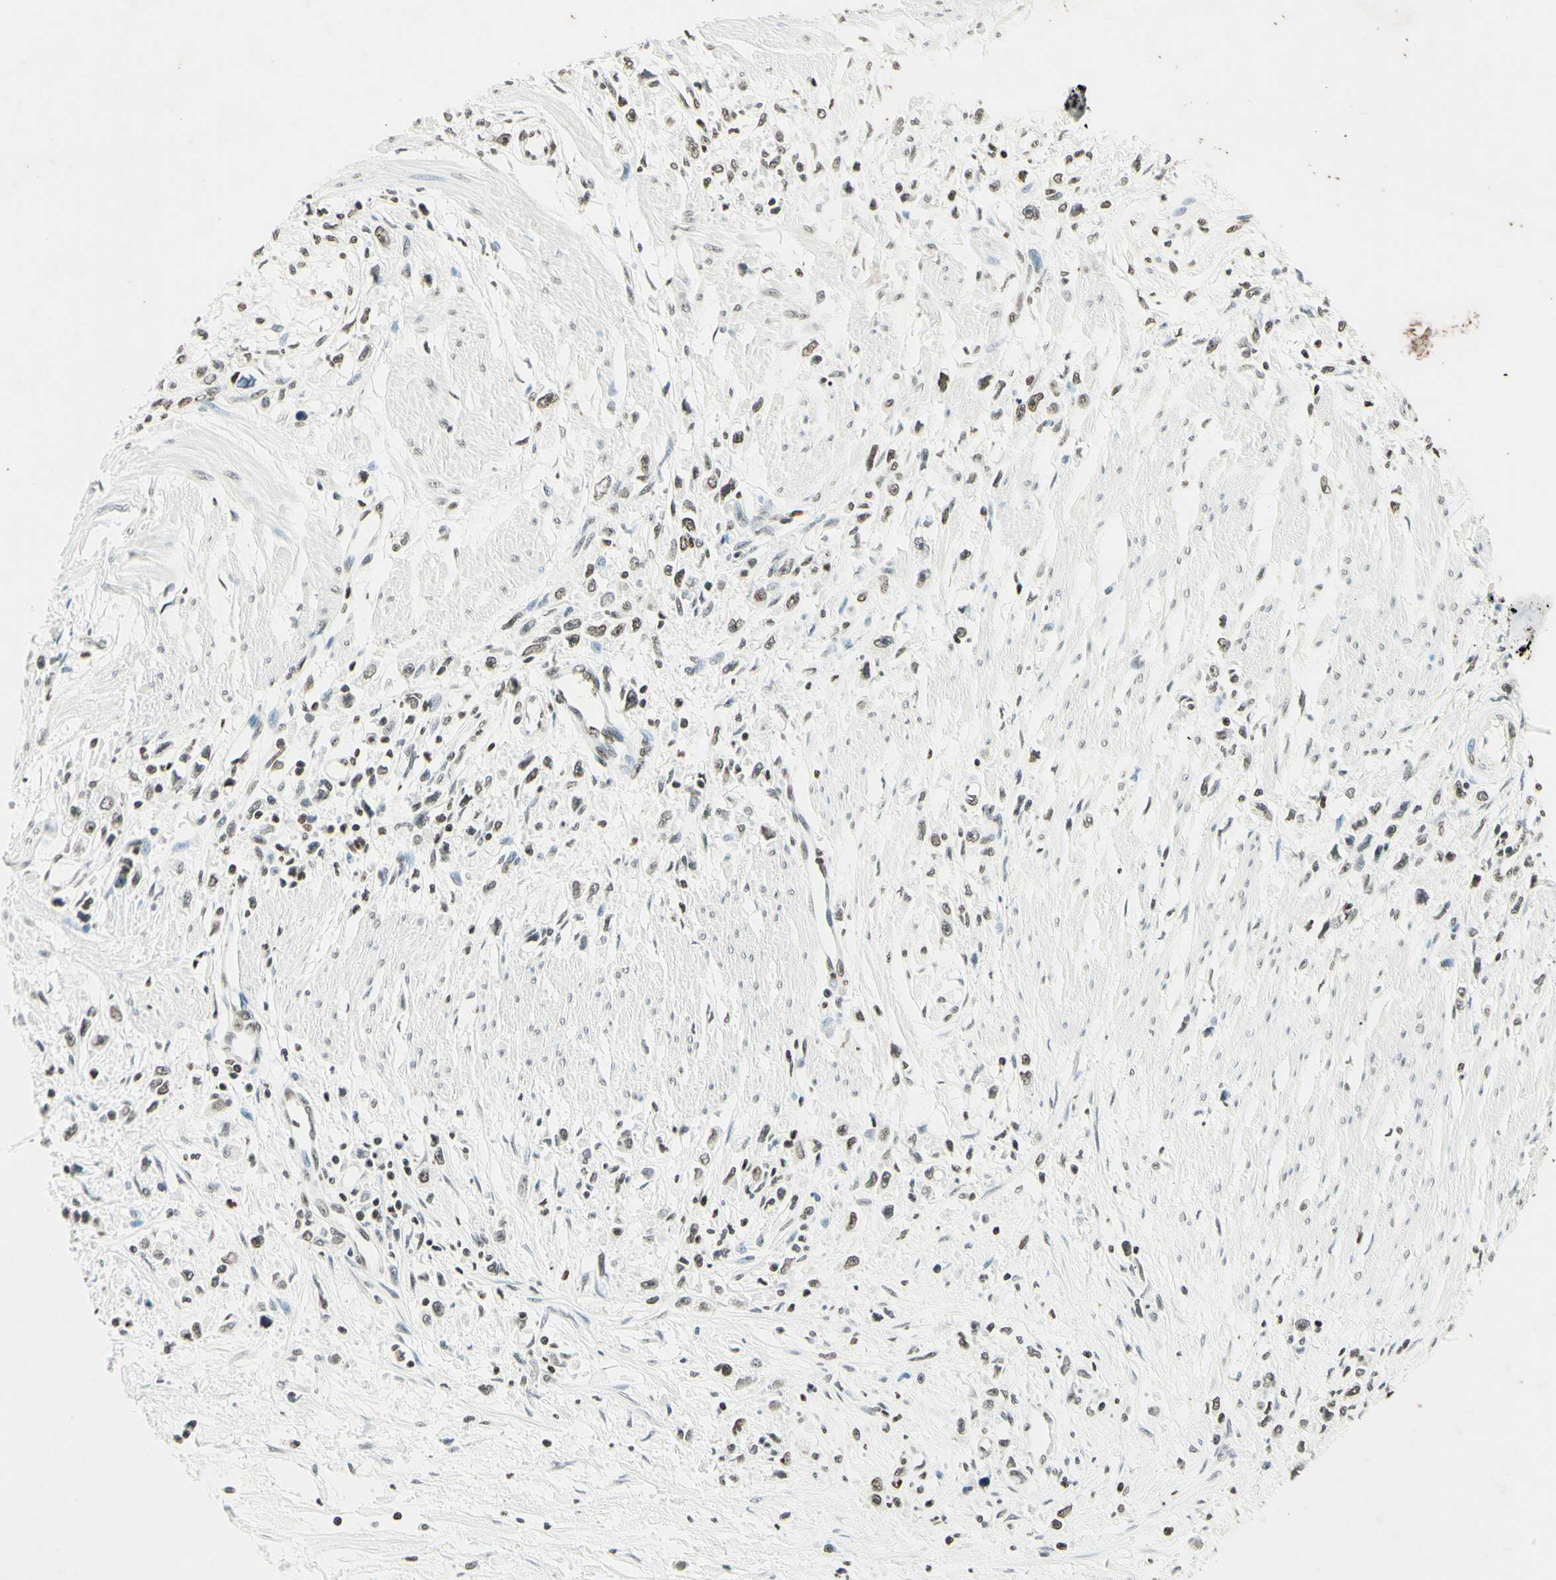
{"staining": {"intensity": "weak", "quantity": "<25%", "location": "nuclear"}, "tissue": "stomach cancer", "cell_type": "Tumor cells", "image_type": "cancer", "snomed": [{"axis": "morphology", "description": "Adenocarcinoma, NOS"}, {"axis": "topography", "description": "Stomach"}], "caption": "DAB (3,3'-diaminobenzidine) immunohistochemical staining of human adenocarcinoma (stomach) exhibits no significant staining in tumor cells. Nuclei are stained in blue.", "gene": "MSH2", "patient": {"sex": "female", "age": 59}}